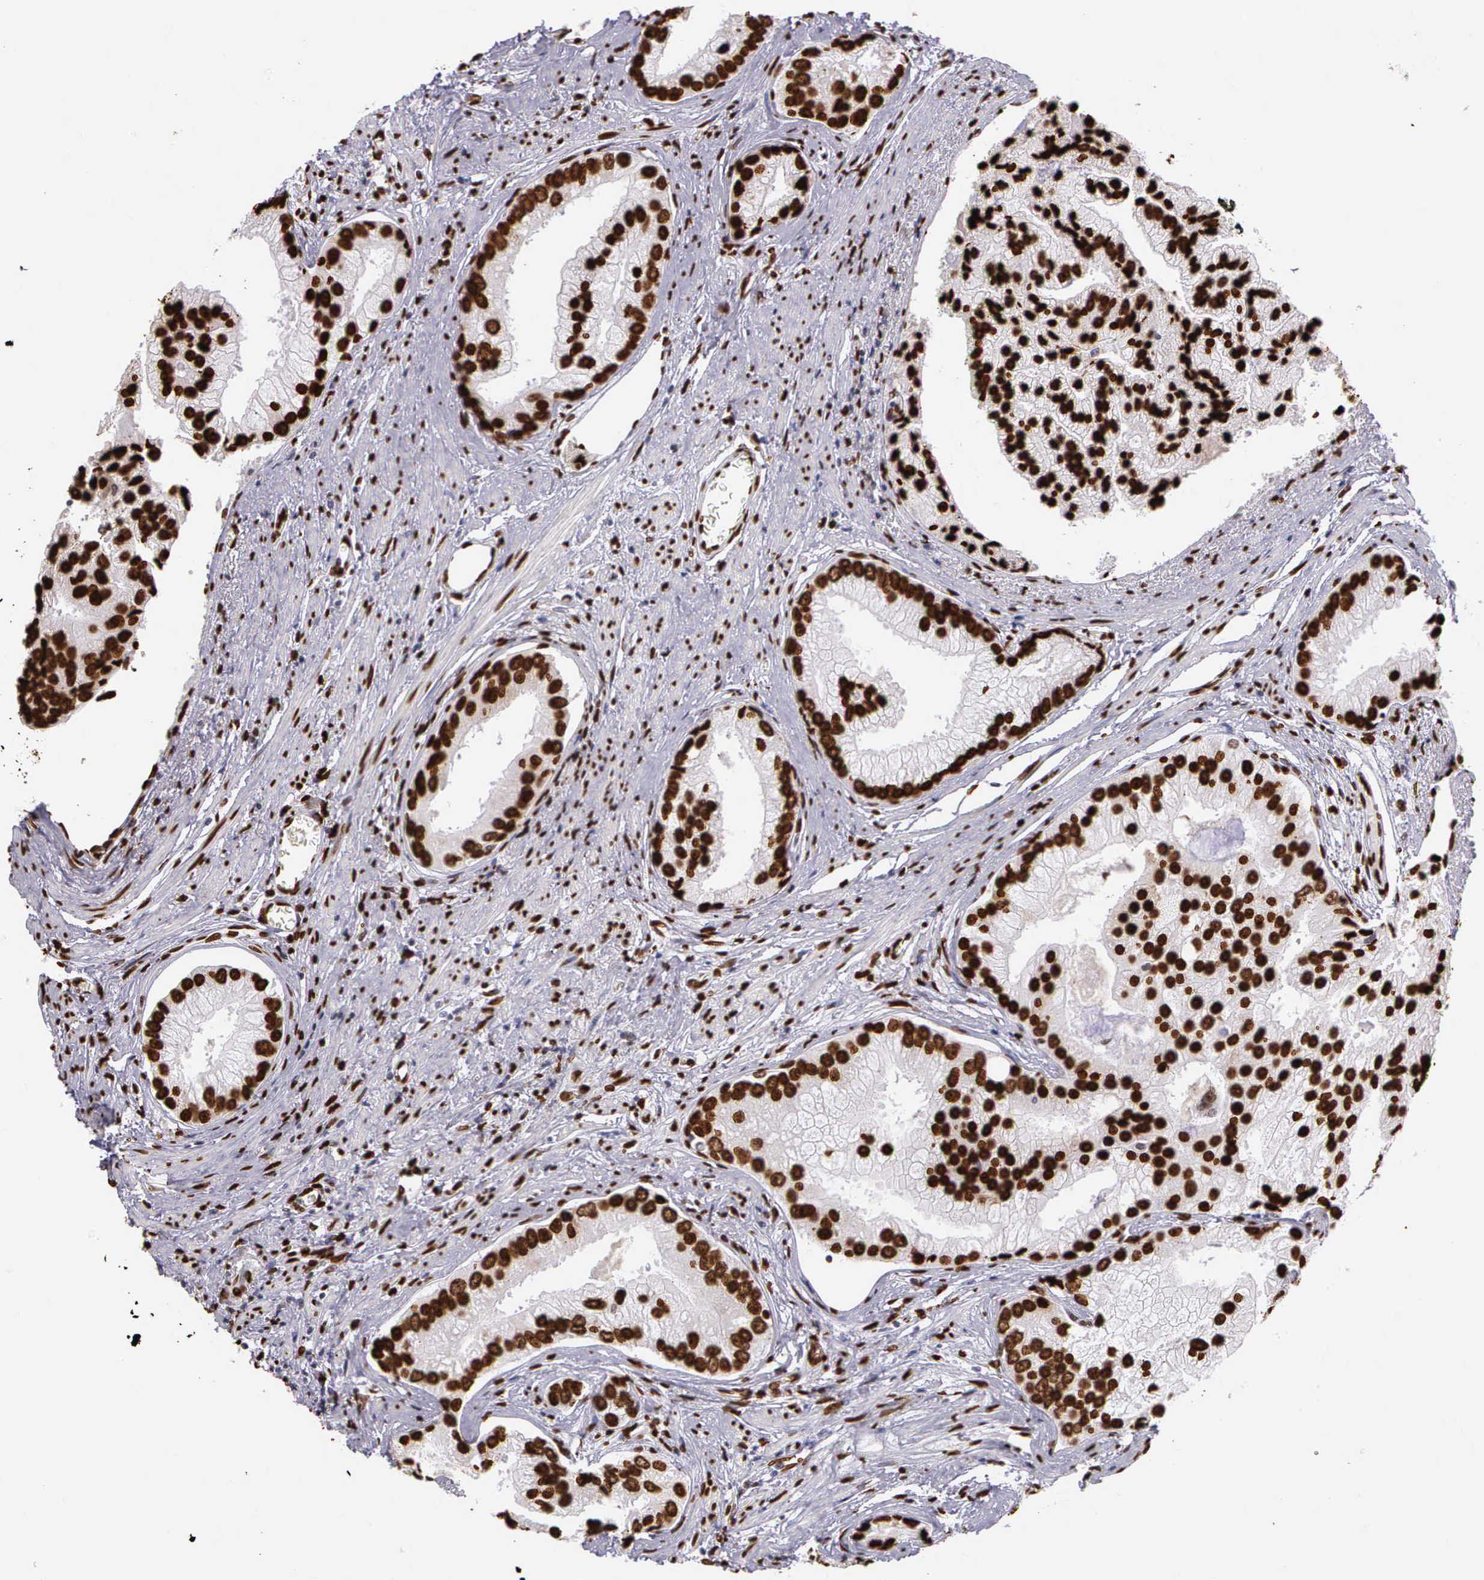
{"staining": {"intensity": "strong", "quantity": ">75%", "location": "nuclear"}, "tissue": "prostate cancer", "cell_type": "Tumor cells", "image_type": "cancer", "snomed": [{"axis": "morphology", "description": "Adenocarcinoma, Low grade"}, {"axis": "topography", "description": "Prostate"}], "caption": "Prostate cancer stained for a protein reveals strong nuclear positivity in tumor cells. (DAB IHC with brightfield microscopy, high magnification).", "gene": "H1-0", "patient": {"sex": "male", "age": 71}}